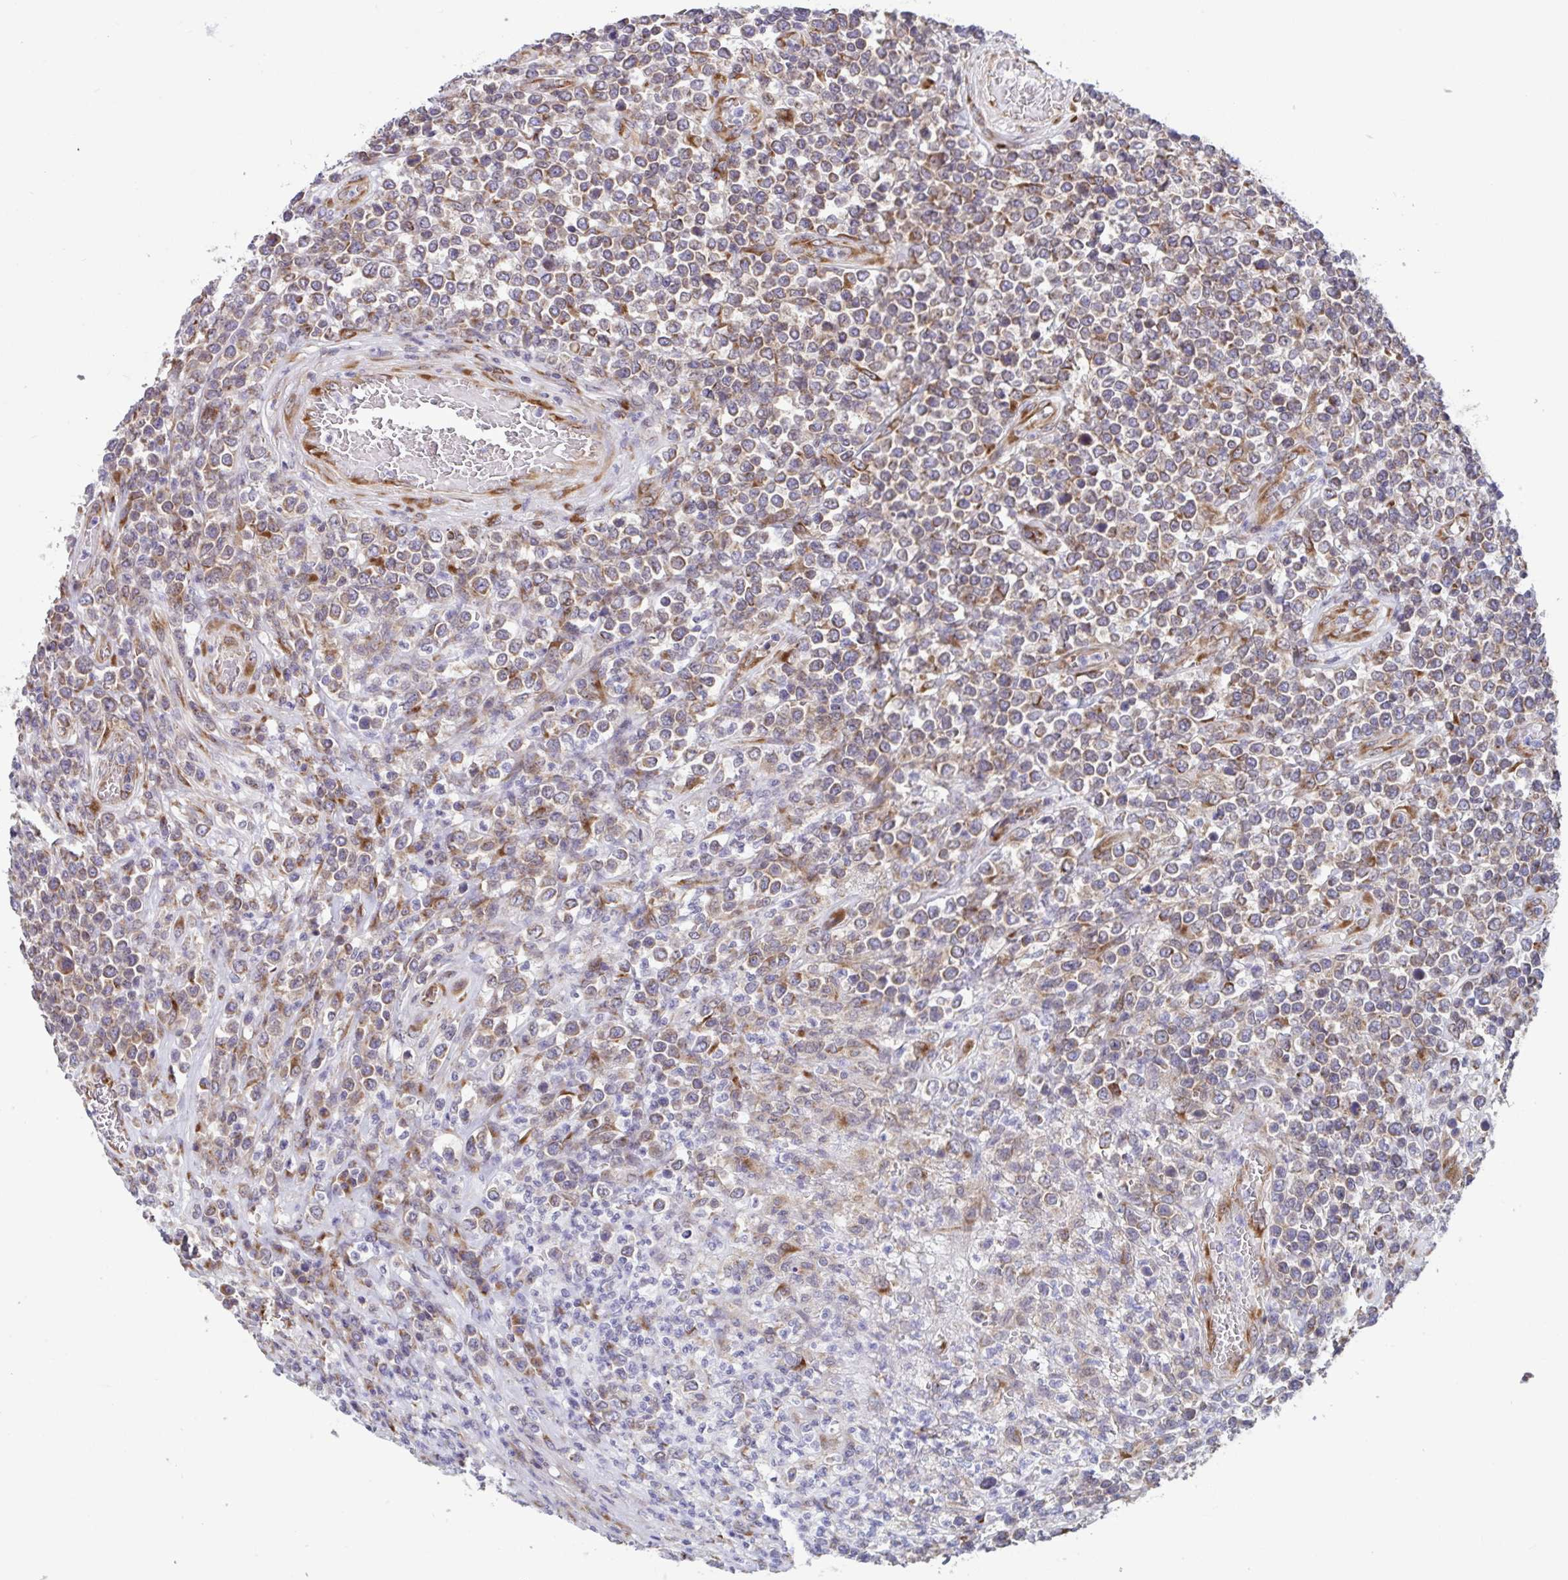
{"staining": {"intensity": "moderate", "quantity": "25%-75%", "location": "cytoplasmic/membranous"}, "tissue": "lymphoma", "cell_type": "Tumor cells", "image_type": "cancer", "snomed": [{"axis": "morphology", "description": "Malignant lymphoma, non-Hodgkin's type, High grade"}, {"axis": "topography", "description": "Soft tissue"}], "caption": "This photomicrograph reveals immunohistochemistry (IHC) staining of human lymphoma, with medium moderate cytoplasmic/membranous expression in approximately 25%-75% of tumor cells.", "gene": "ATP5MJ", "patient": {"sex": "female", "age": 56}}